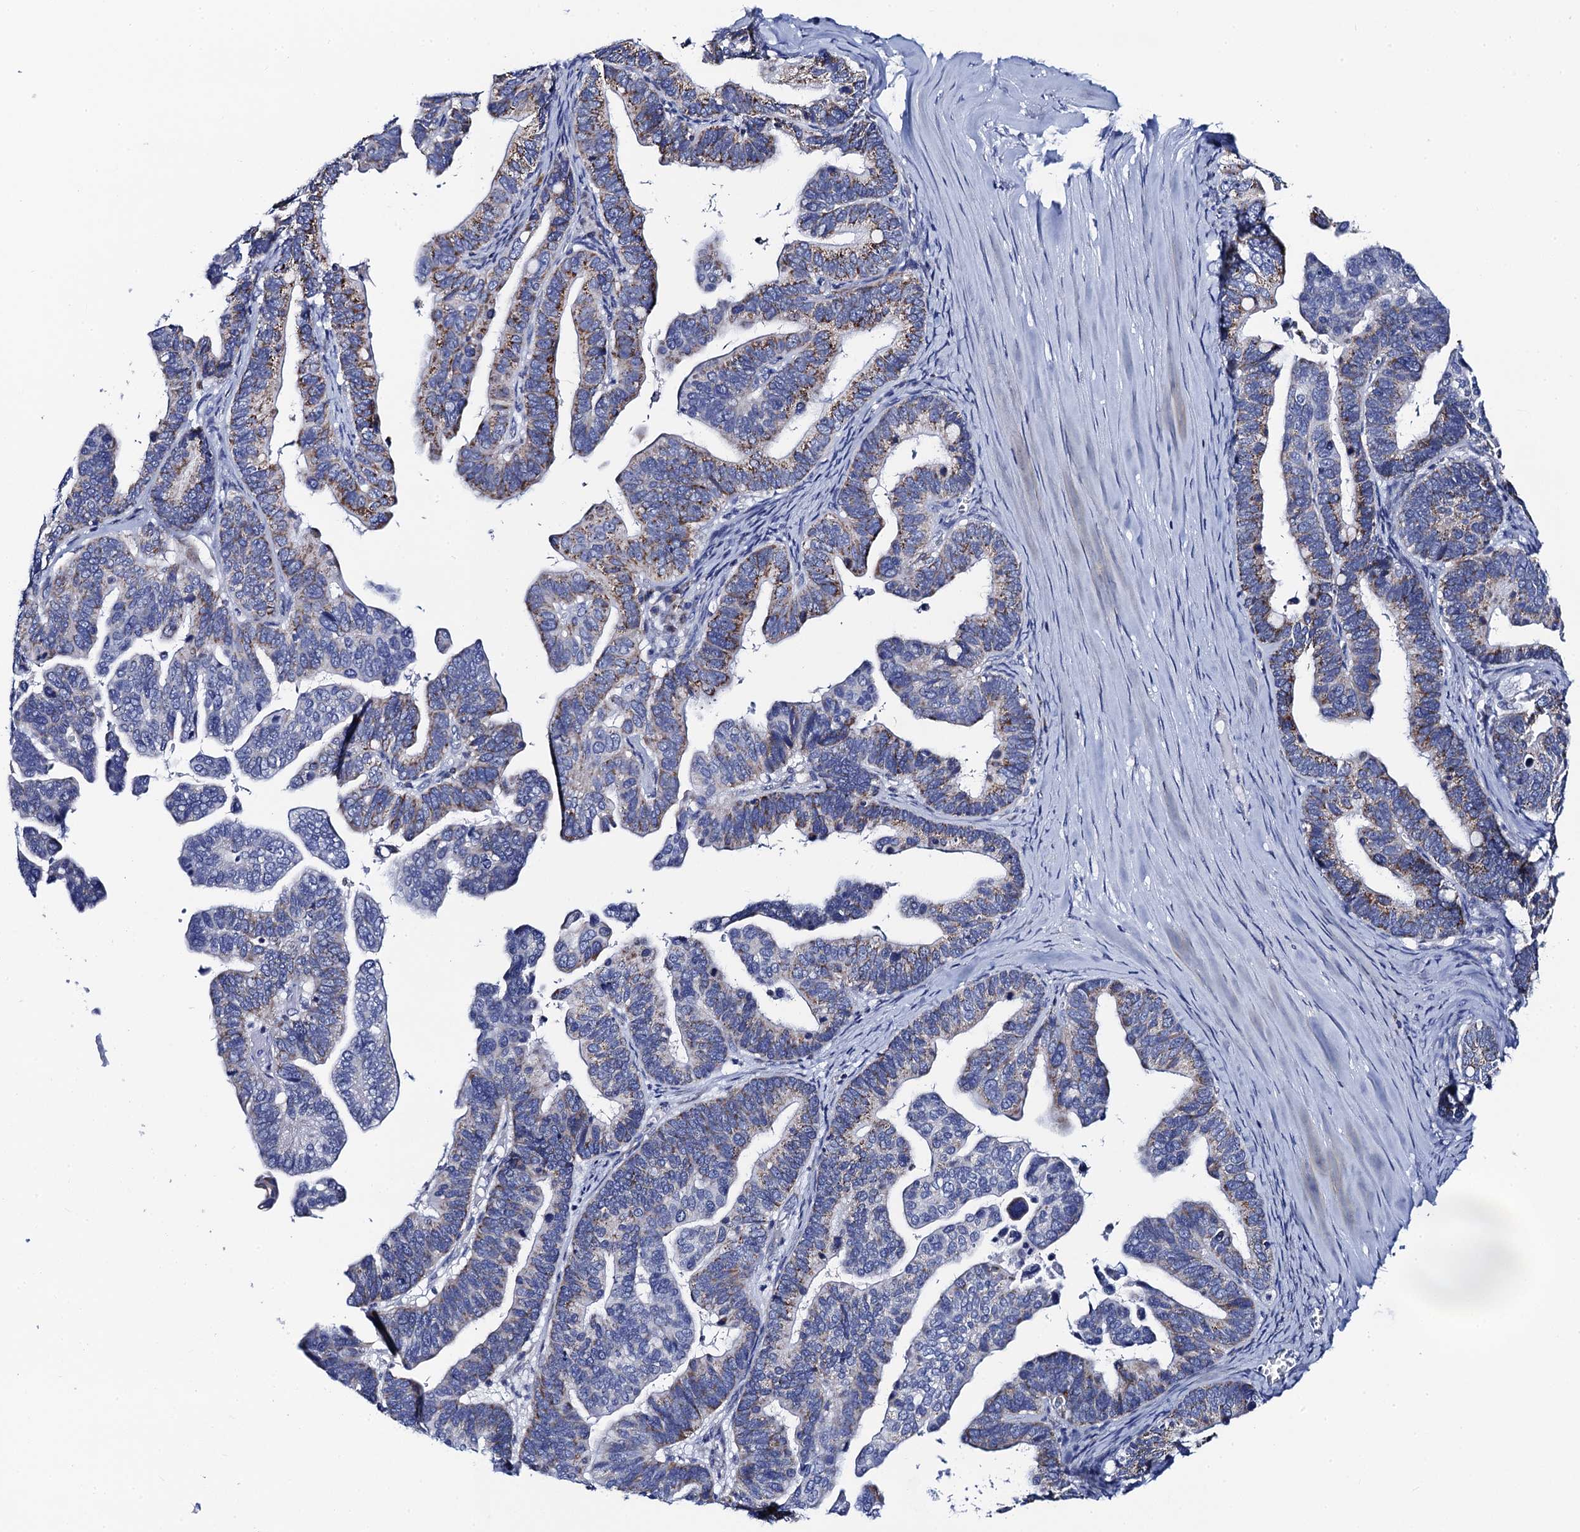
{"staining": {"intensity": "moderate", "quantity": "25%-75%", "location": "cytoplasmic/membranous"}, "tissue": "ovarian cancer", "cell_type": "Tumor cells", "image_type": "cancer", "snomed": [{"axis": "morphology", "description": "Cystadenocarcinoma, serous, NOS"}, {"axis": "topography", "description": "Ovary"}], "caption": "Ovarian cancer stained with DAB (3,3'-diaminobenzidine) immunohistochemistry demonstrates medium levels of moderate cytoplasmic/membranous staining in about 25%-75% of tumor cells. (DAB (3,3'-diaminobenzidine) IHC, brown staining for protein, blue staining for nuclei).", "gene": "ACADSB", "patient": {"sex": "female", "age": 56}}